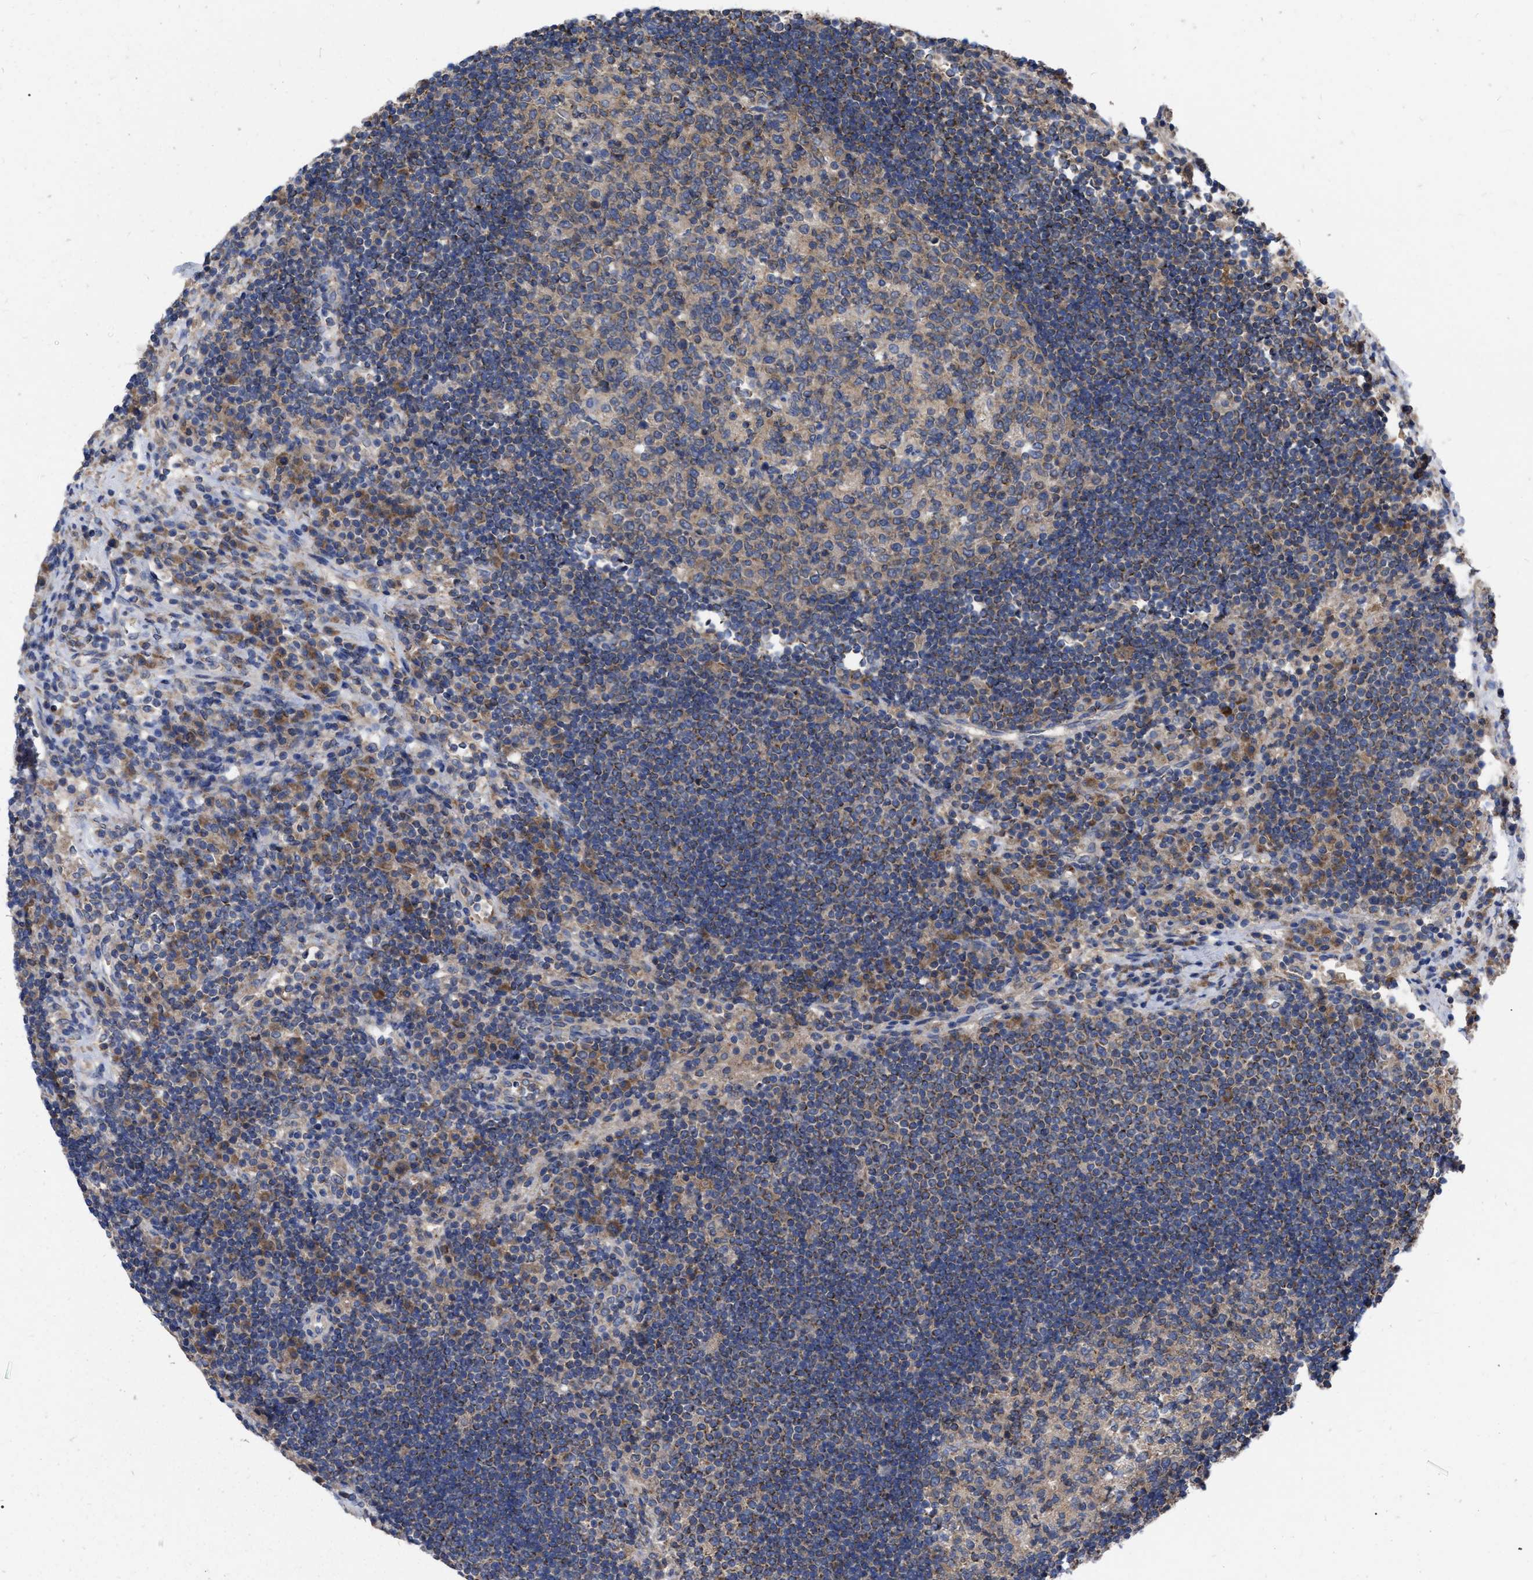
{"staining": {"intensity": "moderate", "quantity": ">75%", "location": "cytoplasmic/membranous"}, "tissue": "lymph node", "cell_type": "Germinal center cells", "image_type": "normal", "snomed": [{"axis": "morphology", "description": "Normal tissue, NOS"}, {"axis": "topography", "description": "Lymph node"}], "caption": "Immunohistochemistry photomicrograph of benign lymph node: lymph node stained using immunohistochemistry reveals medium levels of moderate protein expression localized specifically in the cytoplasmic/membranous of germinal center cells, appearing as a cytoplasmic/membranous brown color.", "gene": "CDKN2C", "patient": {"sex": "female", "age": 53}}